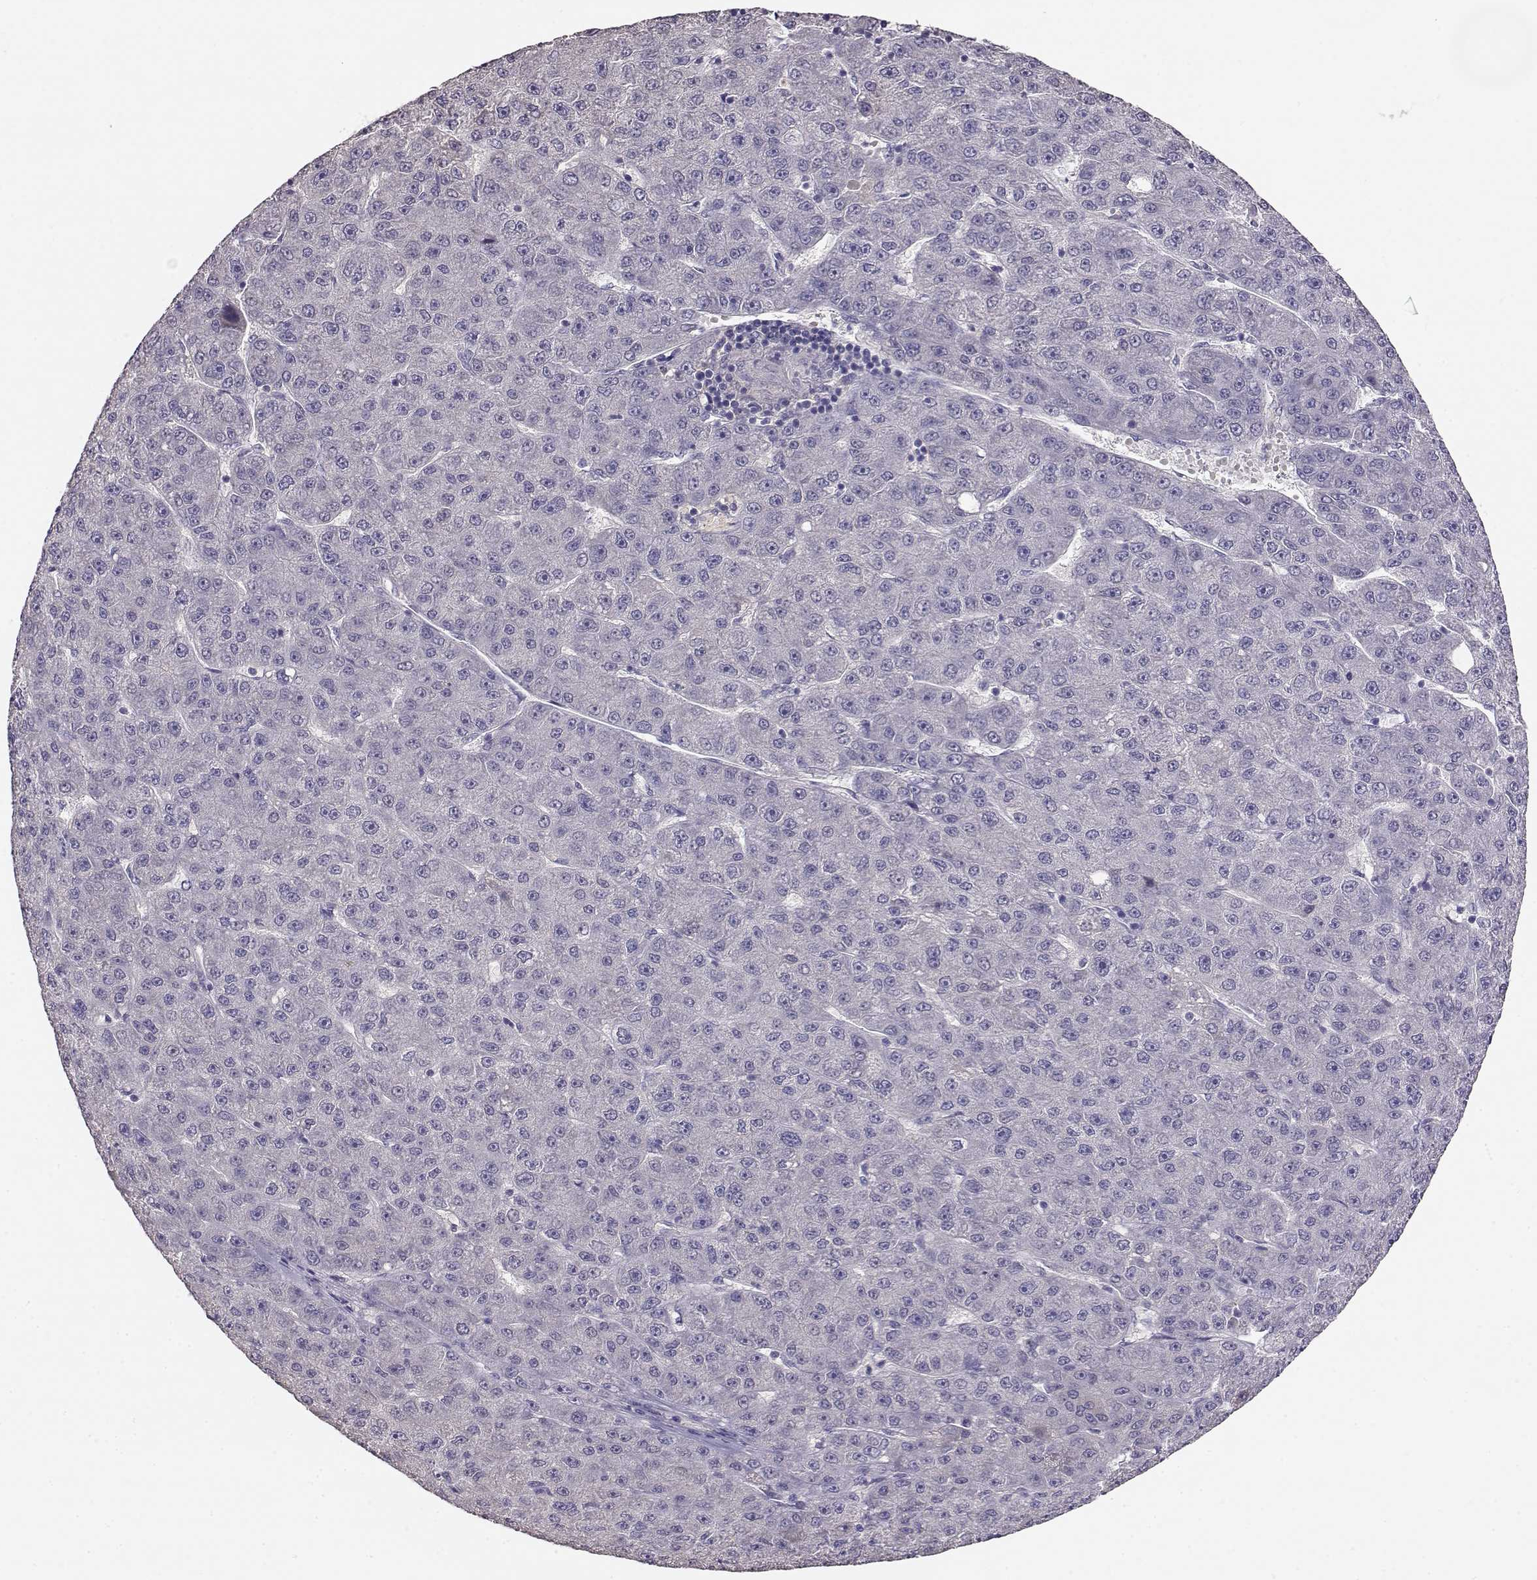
{"staining": {"intensity": "negative", "quantity": "none", "location": "none"}, "tissue": "liver cancer", "cell_type": "Tumor cells", "image_type": "cancer", "snomed": [{"axis": "morphology", "description": "Carcinoma, Hepatocellular, NOS"}, {"axis": "topography", "description": "Liver"}], "caption": "Immunohistochemical staining of liver cancer shows no significant expression in tumor cells.", "gene": "TACR1", "patient": {"sex": "male", "age": 67}}